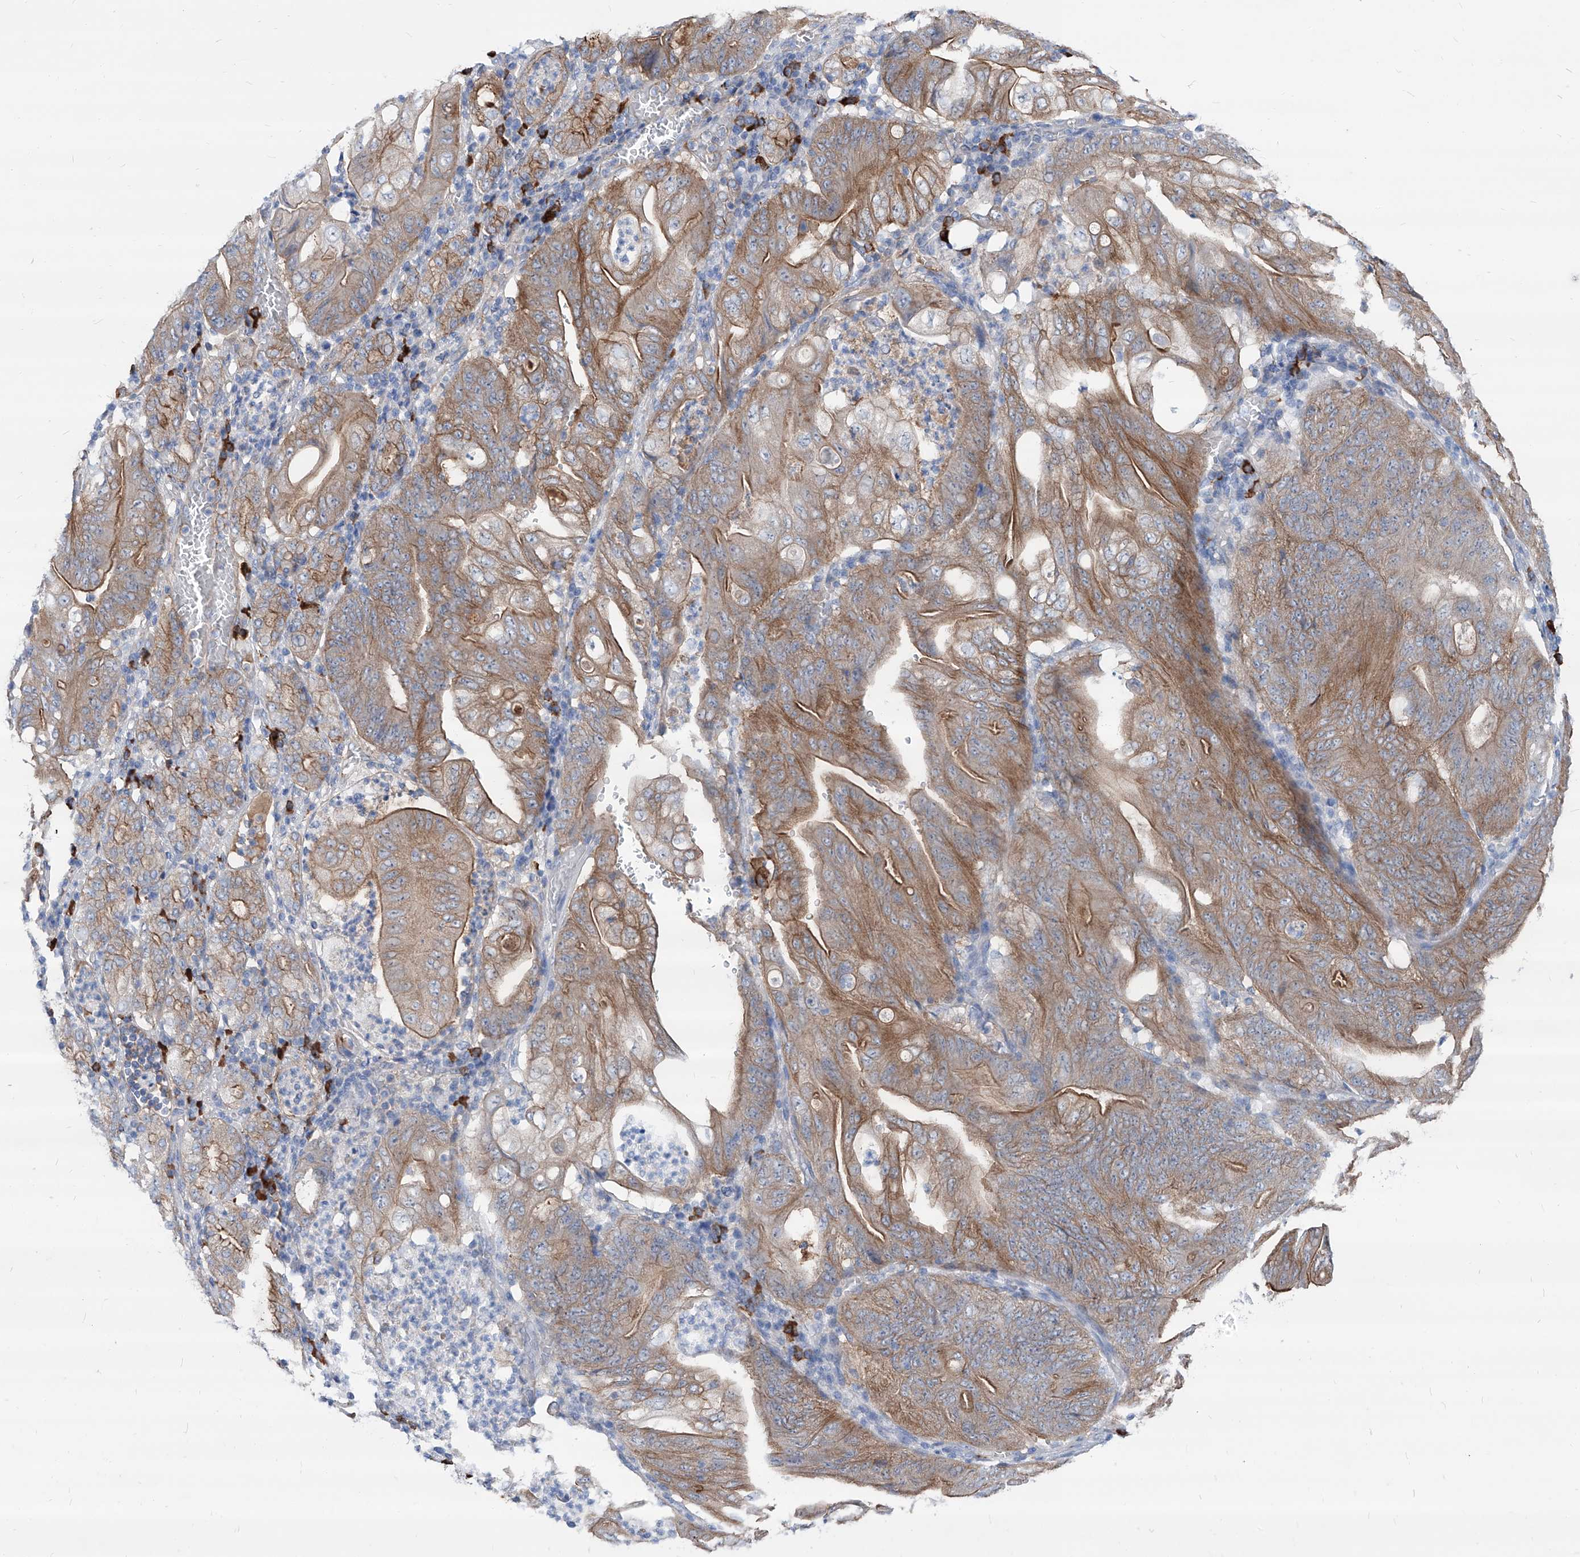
{"staining": {"intensity": "moderate", "quantity": ">75%", "location": "cytoplasmic/membranous"}, "tissue": "stomach cancer", "cell_type": "Tumor cells", "image_type": "cancer", "snomed": [{"axis": "morphology", "description": "Adenocarcinoma, NOS"}, {"axis": "topography", "description": "Stomach"}], "caption": "The immunohistochemical stain shows moderate cytoplasmic/membranous positivity in tumor cells of stomach adenocarcinoma tissue. Using DAB (brown) and hematoxylin (blue) stains, captured at high magnification using brightfield microscopy.", "gene": "AKAP10", "patient": {"sex": "female", "age": 73}}